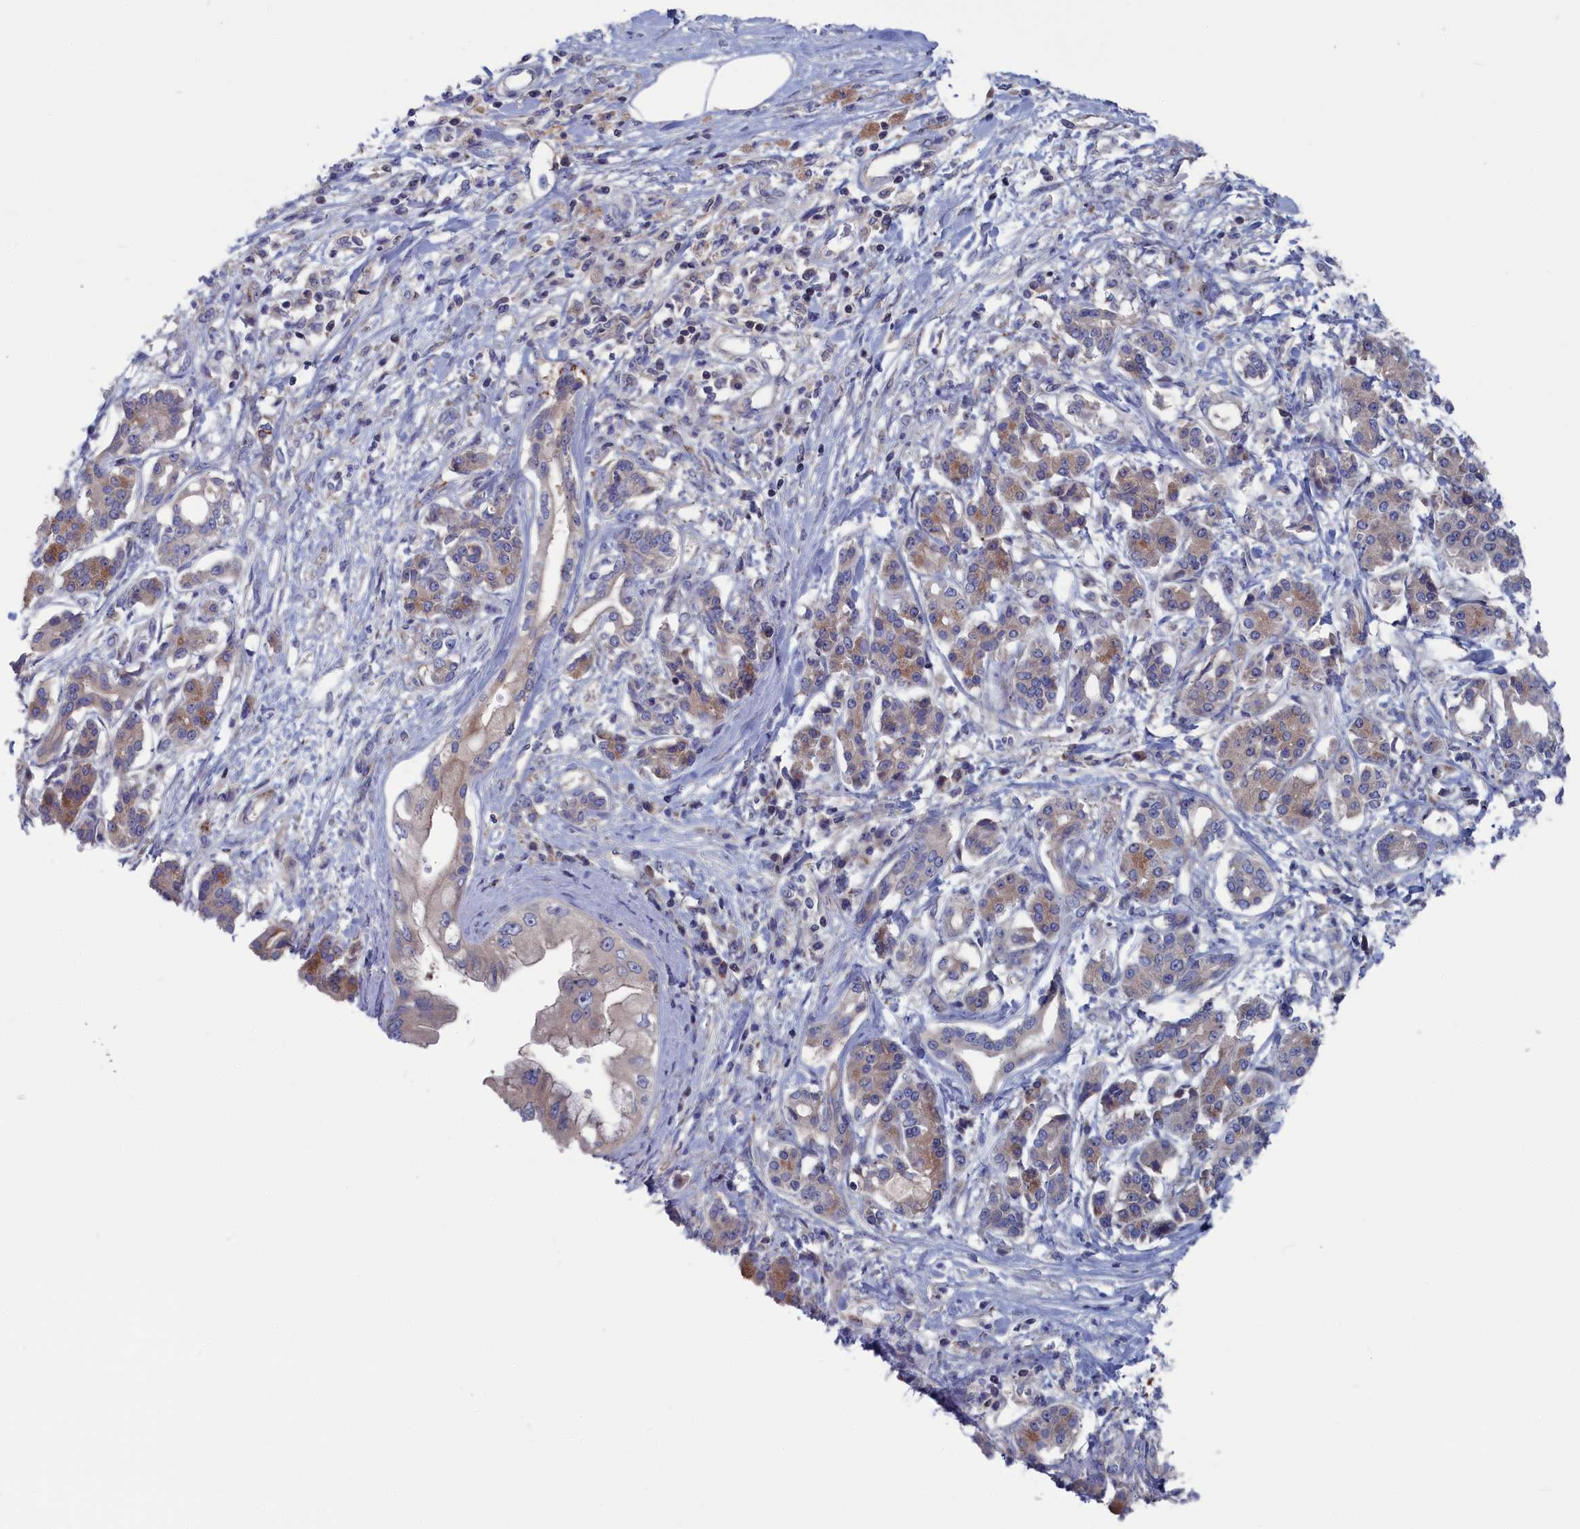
{"staining": {"intensity": "moderate", "quantity": "25%-75%", "location": "cytoplasmic/membranous"}, "tissue": "pancreatic cancer", "cell_type": "Tumor cells", "image_type": "cancer", "snomed": [{"axis": "morphology", "description": "Adenocarcinoma, NOS"}, {"axis": "topography", "description": "Pancreas"}], "caption": "This is an image of immunohistochemistry staining of pancreatic cancer, which shows moderate expression in the cytoplasmic/membranous of tumor cells.", "gene": "CEND1", "patient": {"sex": "female", "age": 56}}